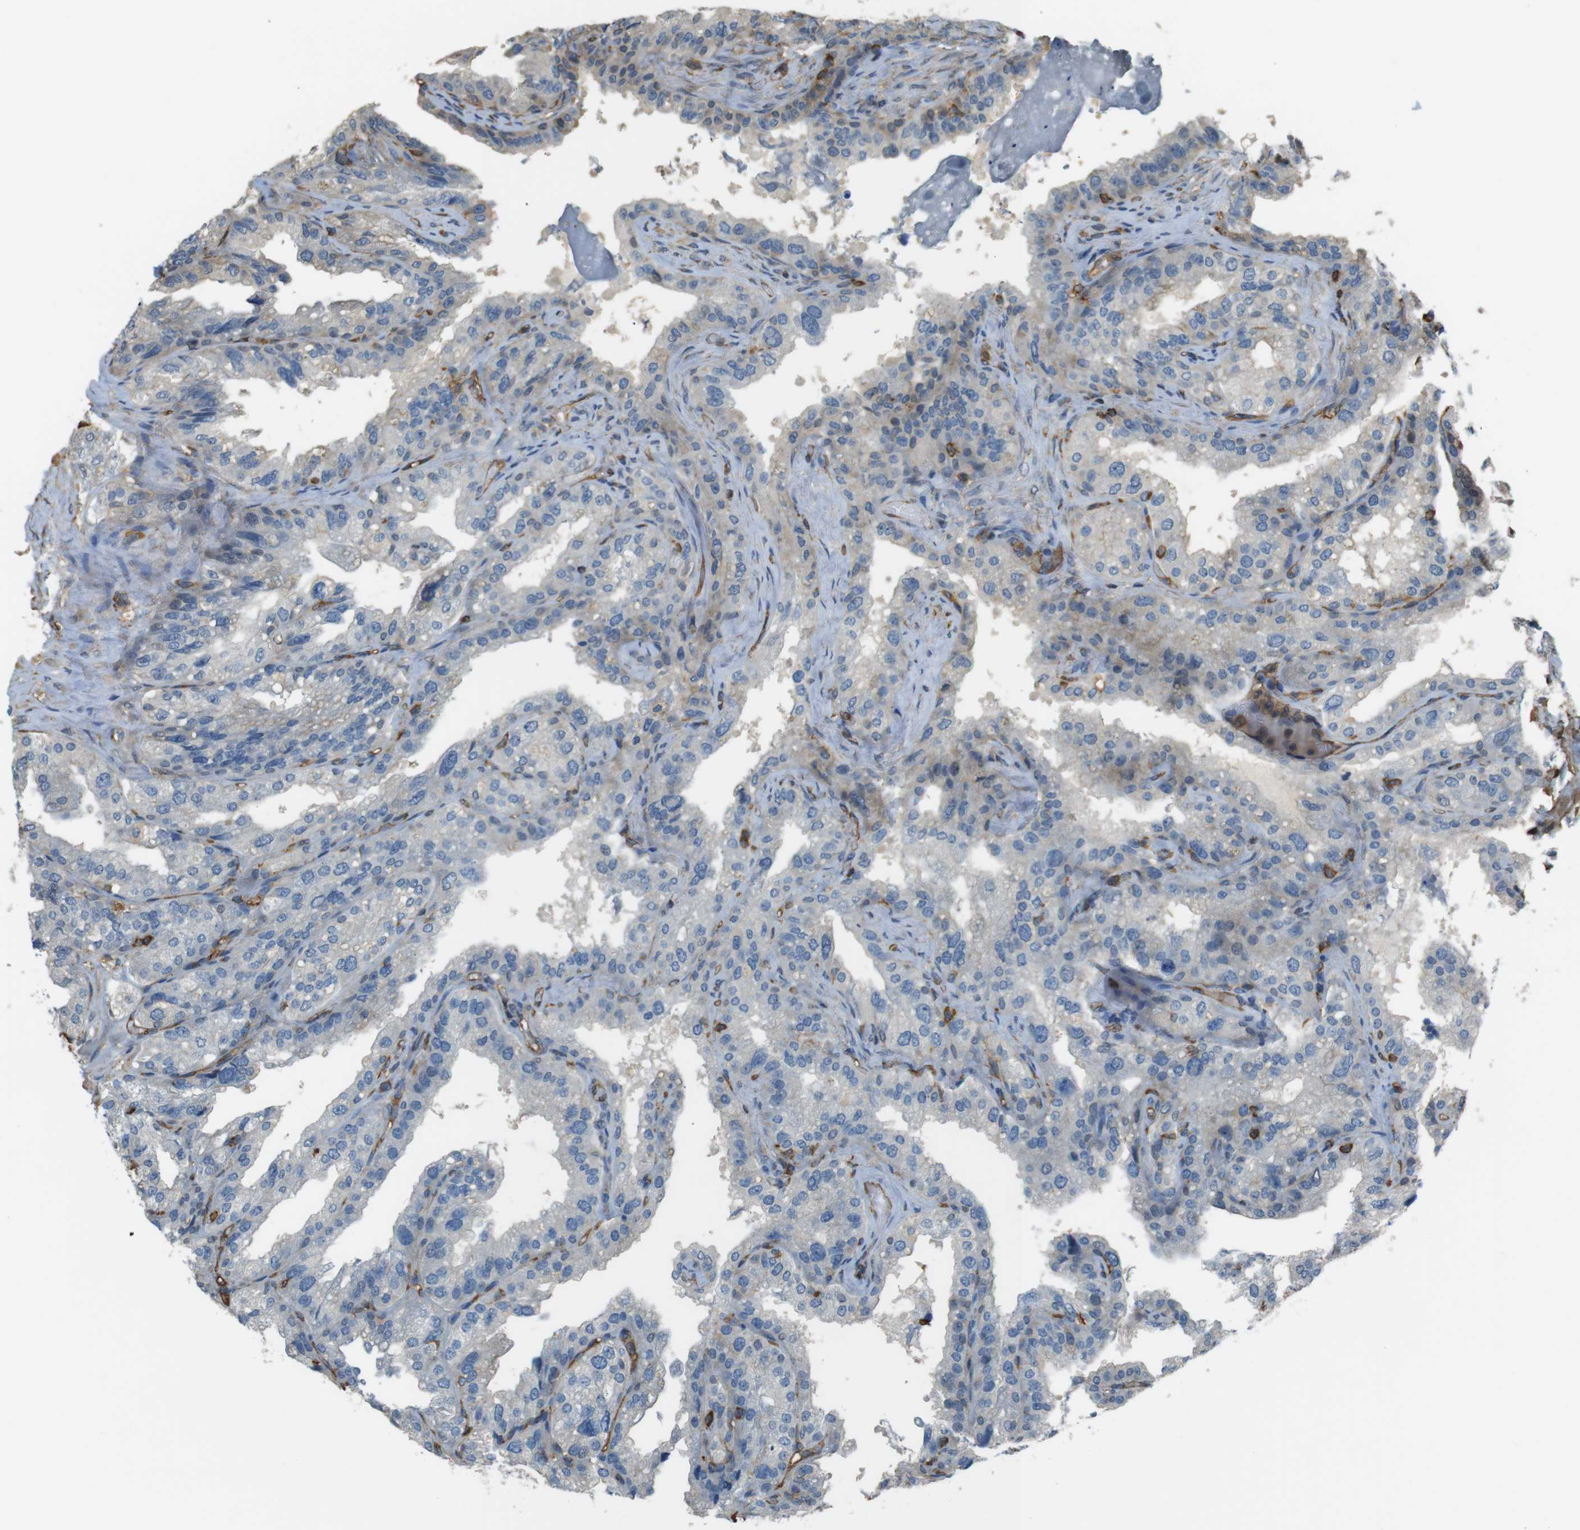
{"staining": {"intensity": "moderate", "quantity": "<25%", "location": "cytoplasmic/membranous"}, "tissue": "seminal vesicle", "cell_type": "Glandular cells", "image_type": "normal", "snomed": [{"axis": "morphology", "description": "Normal tissue, NOS"}, {"axis": "topography", "description": "Seminal veicle"}], "caption": "High-power microscopy captured an immunohistochemistry photomicrograph of unremarkable seminal vesicle, revealing moderate cytoplasmic/membranous expression in about <25% of glandular cells.", "gene": "FCAR", "patient": {"sex": "male", "age": 68}}